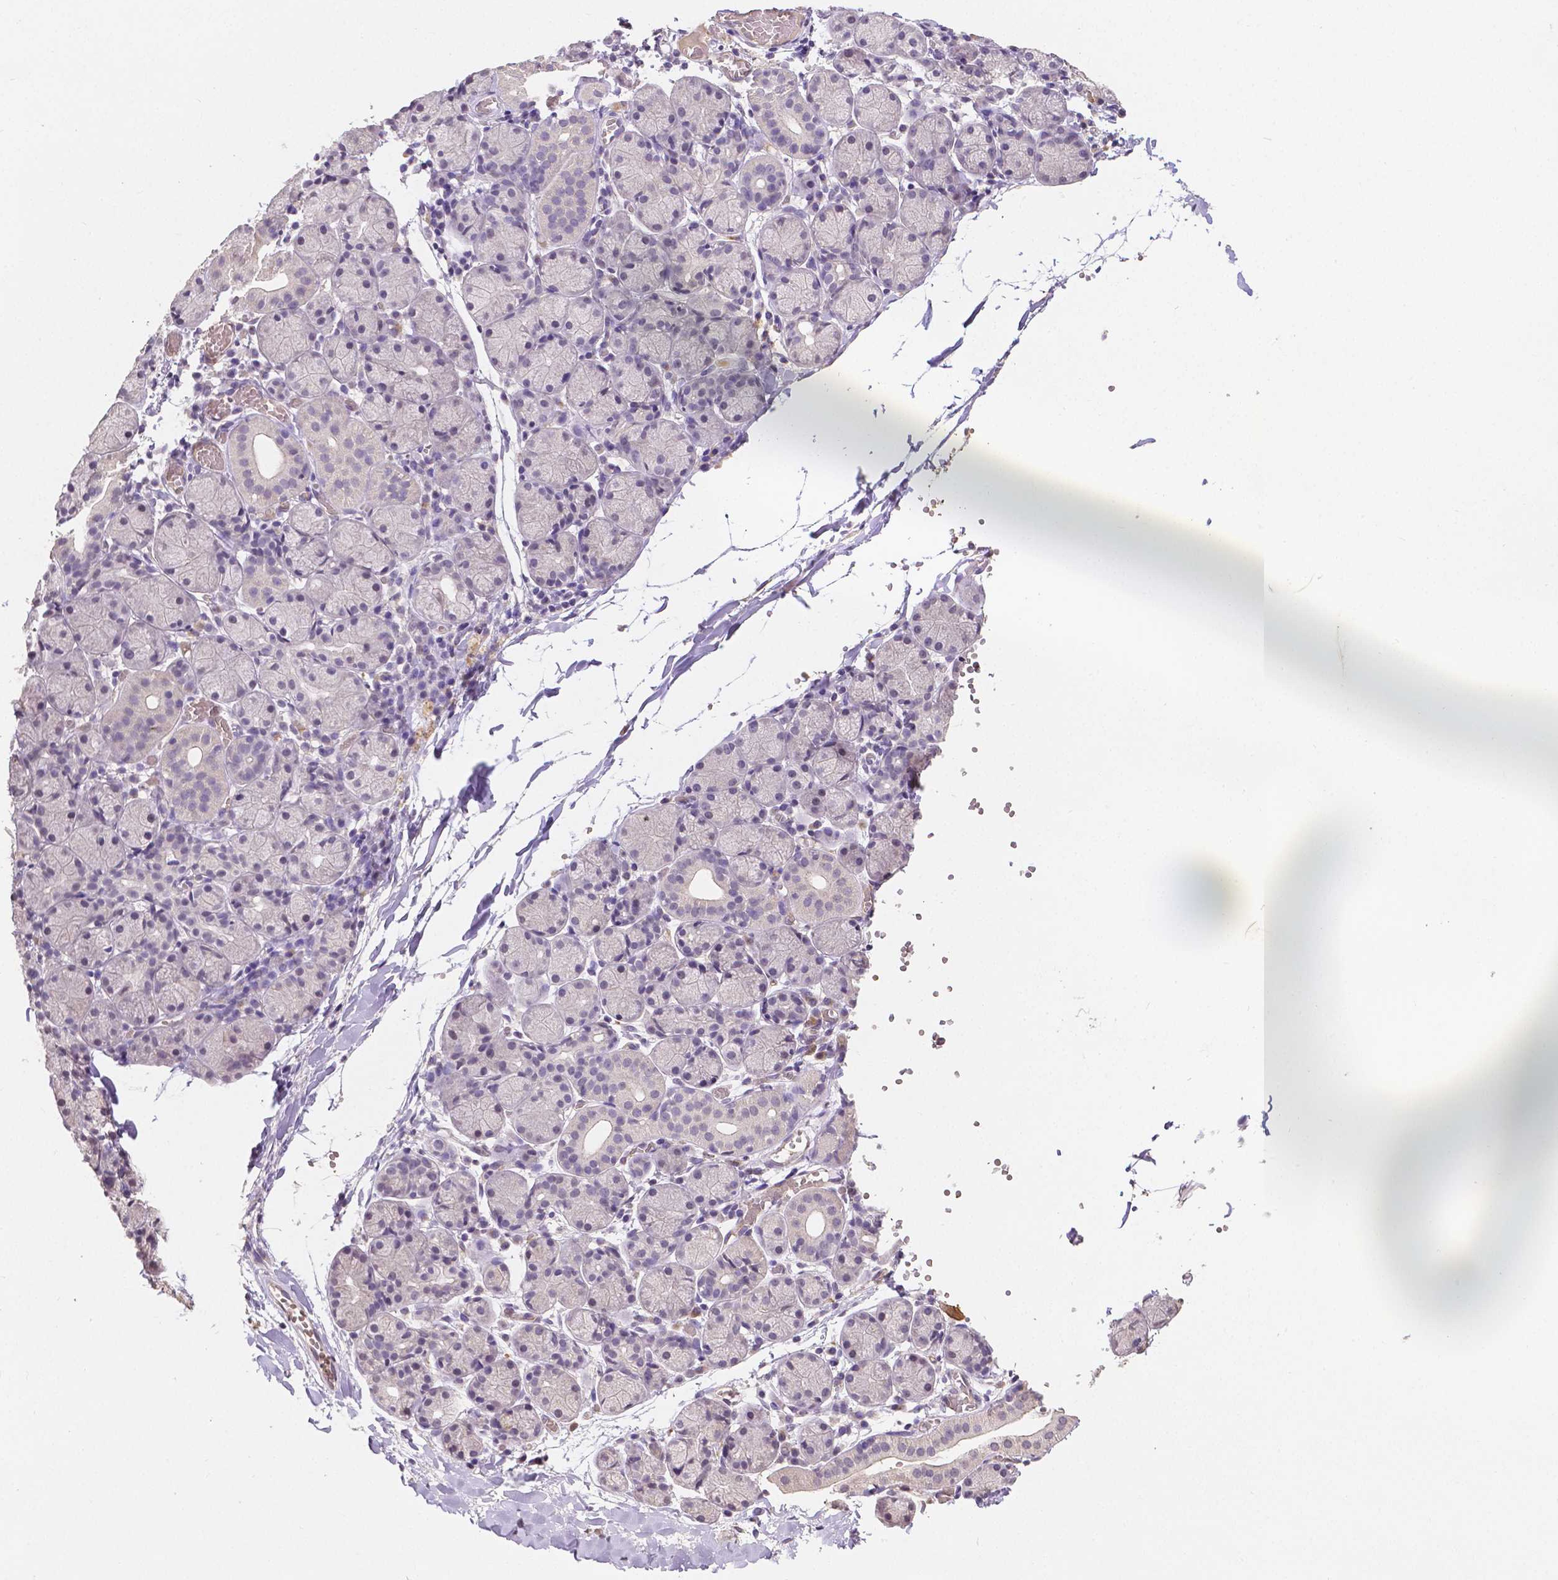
{"staining": {"intensity": "negative", "quantity": "none", "location": "none"}, "tissue": "salivary gland", "cell_type": "Glandular cells", "image_type": "normal", "snomed": [{"axis": "morphology", "description": "Normal tissue, NOS"}, {"axis": "topography", "description": "Salivary gland"}], "caption": "This photomicrograph is of normal salivary gland stained with IHC to label a protein in brown with the nuclei are counter-stained blue. There is no expression in glandular cells.", "gene": "ELAVL2", "patient": {"sex": "female", "age": 24}}